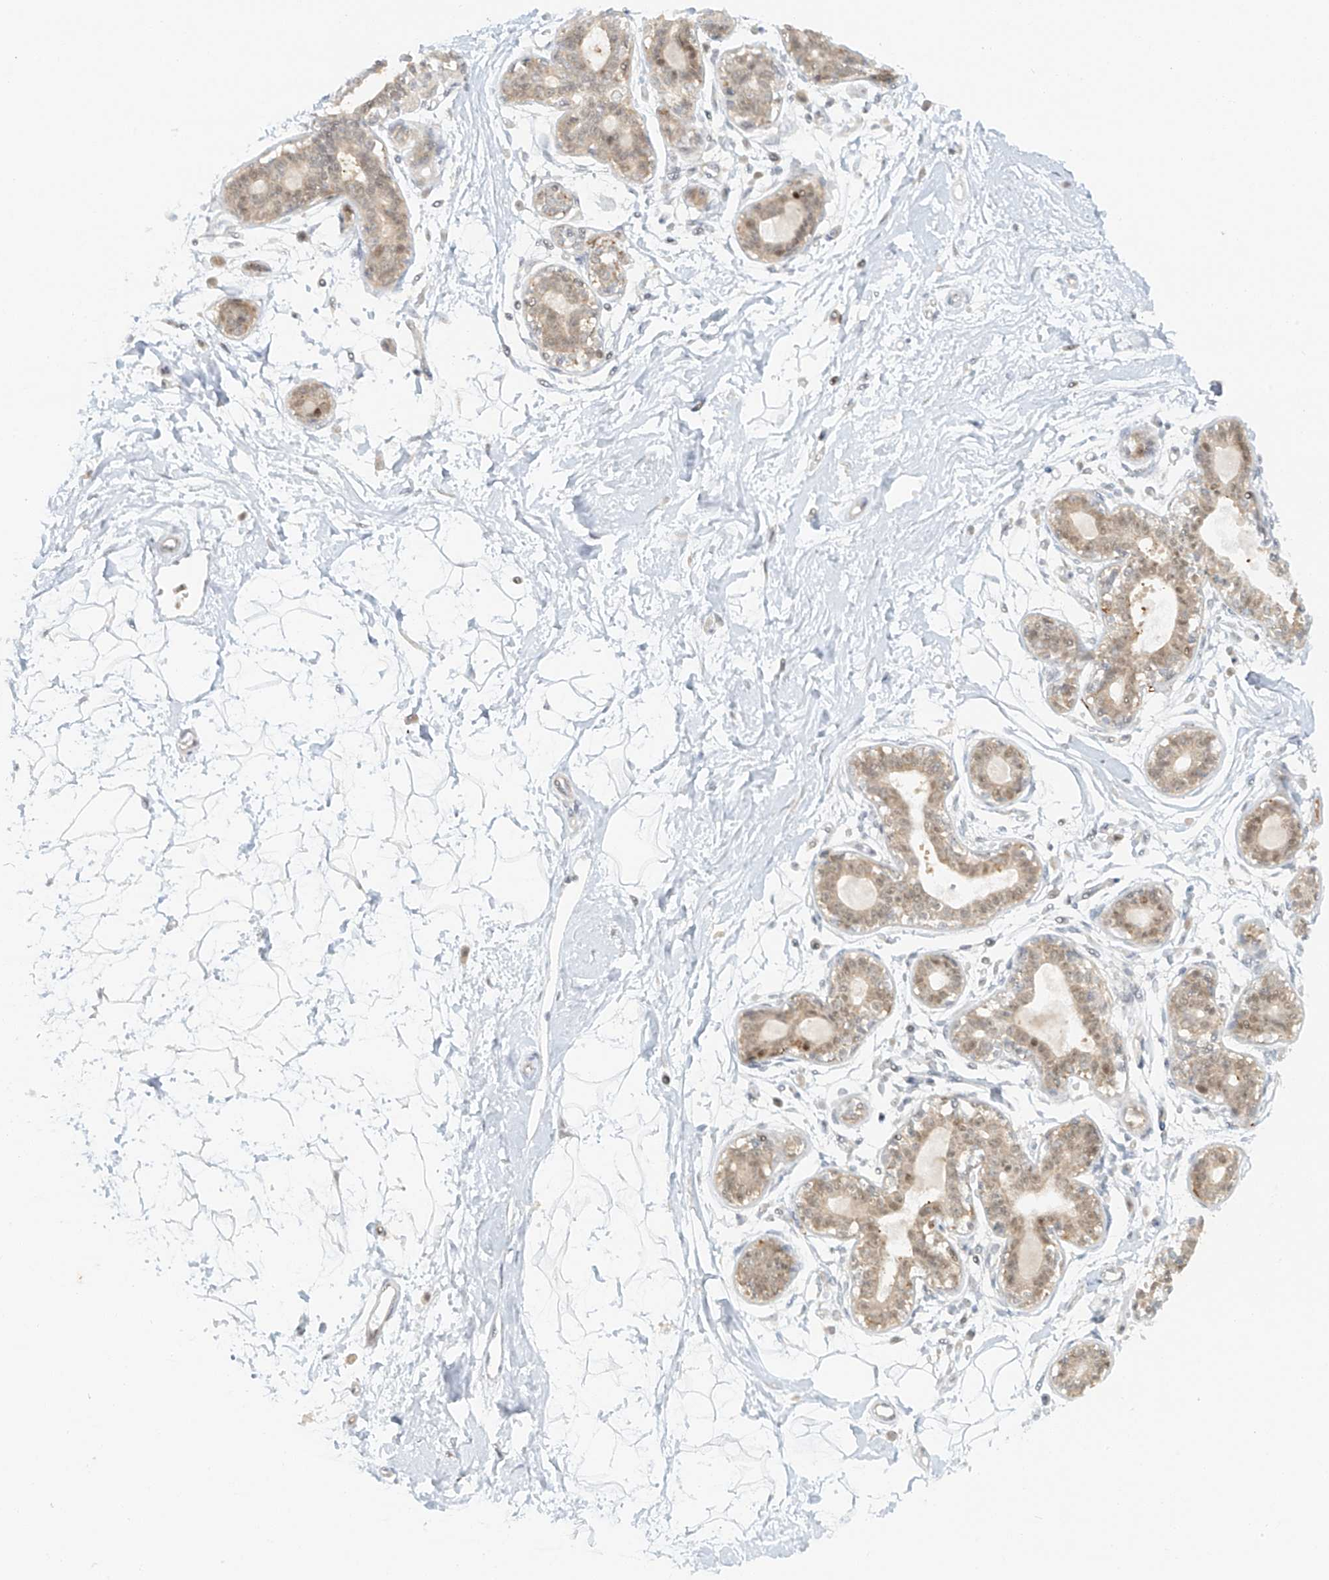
{"staining": {"intensity": "negative", "quantity": "none", "location": "none"}, "tissue": "breast", "cell_type": "Adipocytes", "image_type": "normal", "snomed": [{"axis": "morphology", "description": "Normal tissue, NOS"}, {"axis": "topography", "description": "Breast"}], "caption": "A micrograph of human breast is negative for staining in adipocytes. (DAB immunohistochemistry, high magnification).", "gene": "MIPEP", "patient": {"sex": "female", "age": 45}}